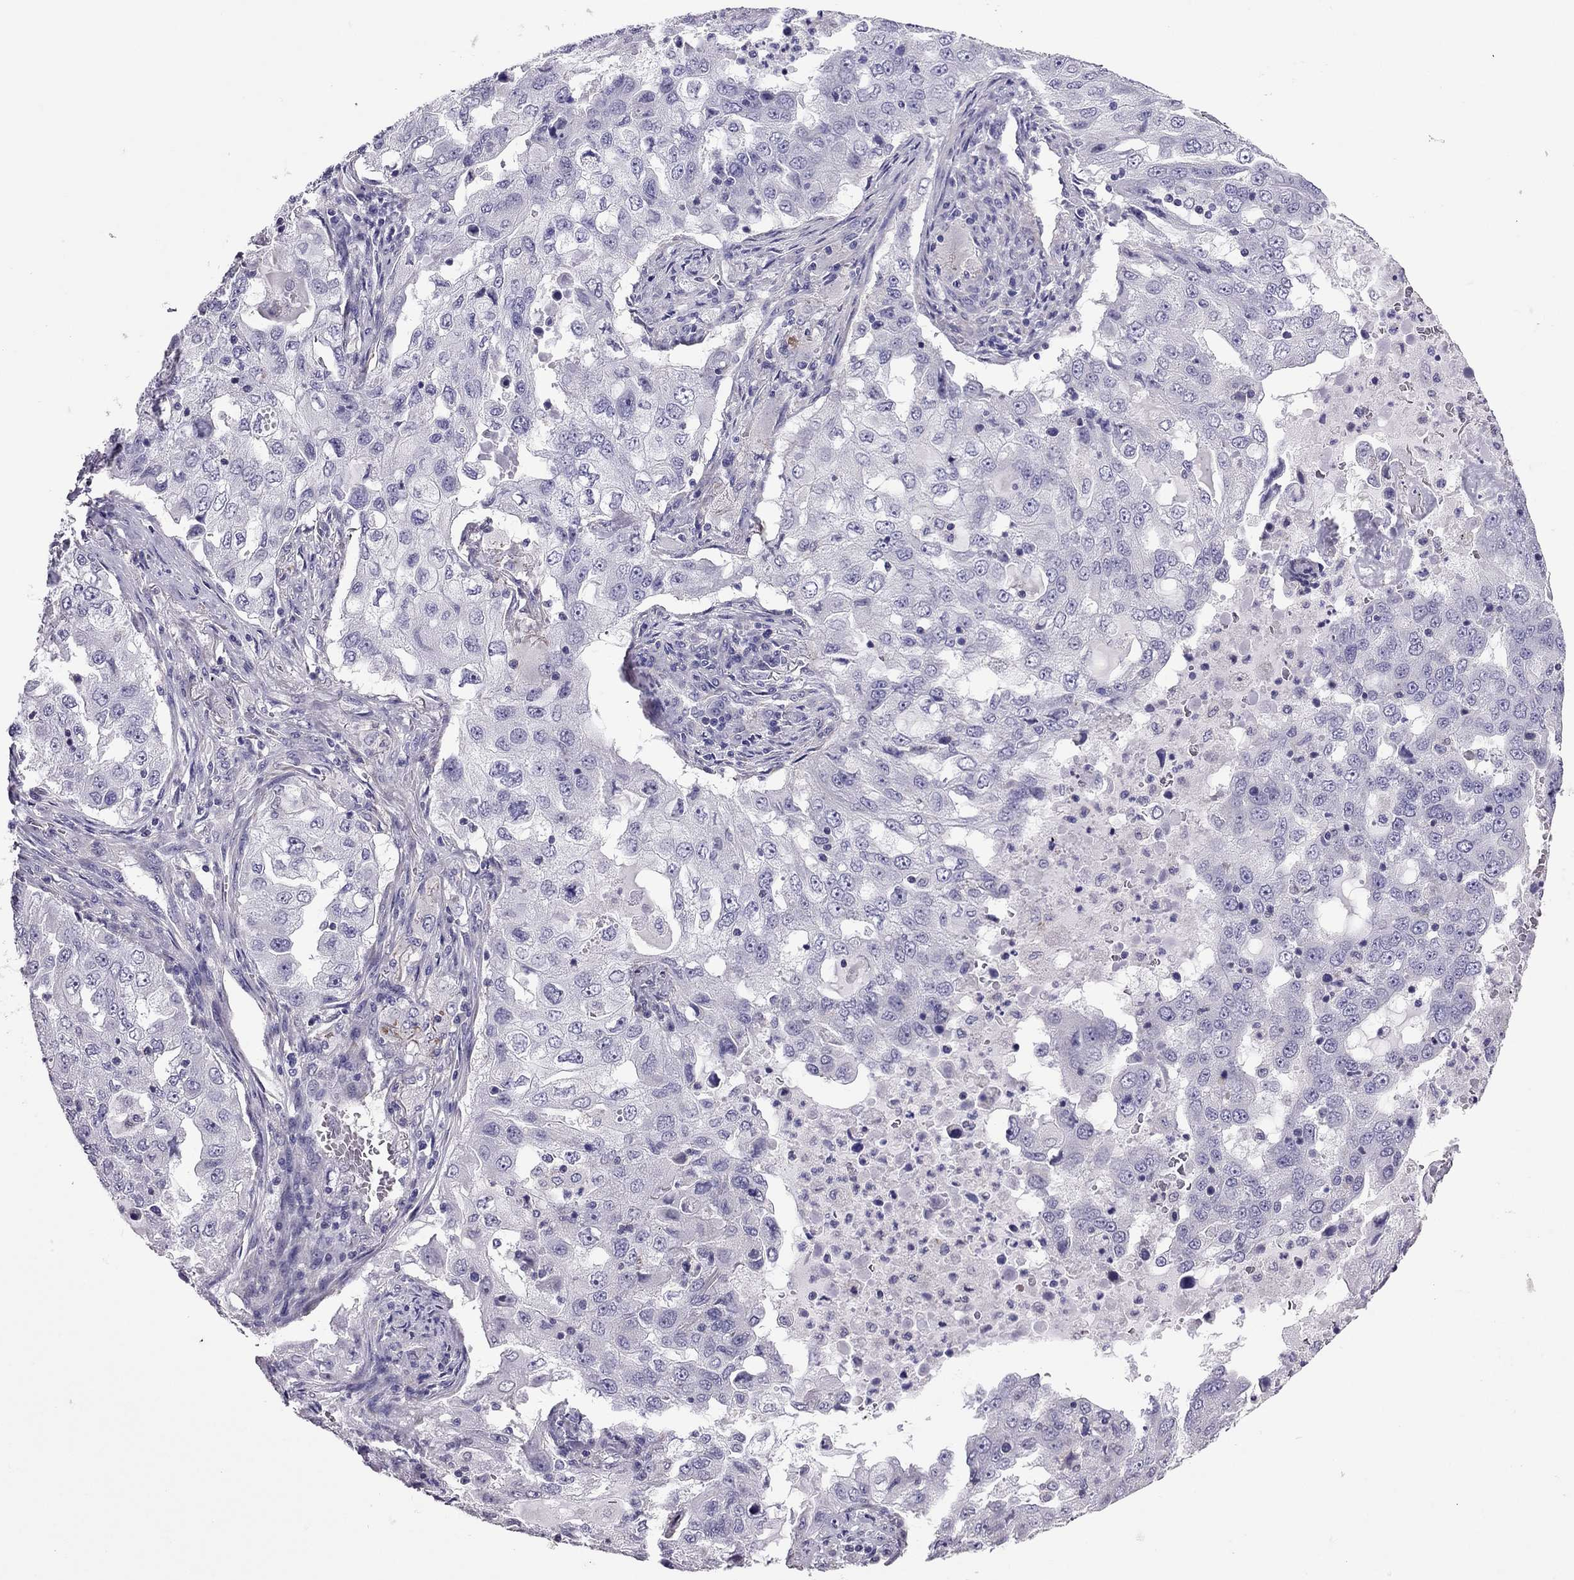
{"staining": {"intensity": "negative", "quantity": "none", "location": "none"}, "tissue": "lung cancer", "cell_type": "Tumor cells", "image_type": "cancer", "snomed": [{"axis": "morphology", "description": "Adenocarcinoma, NOS"}, {"axis": "topography", "description": "Lung"}], "caption": "Immunohistochemistry histopathology image of neoplastic tissue: human adenocarcinoma (lung) stained with DAB reveals no significant protein staining in tumor cells. (DAB (3,3'-diaminobenzidine) immunohistochemistry, high magnification).", "gene": "SLC16A8", "patient": {"sex": "female", "age": 61}}